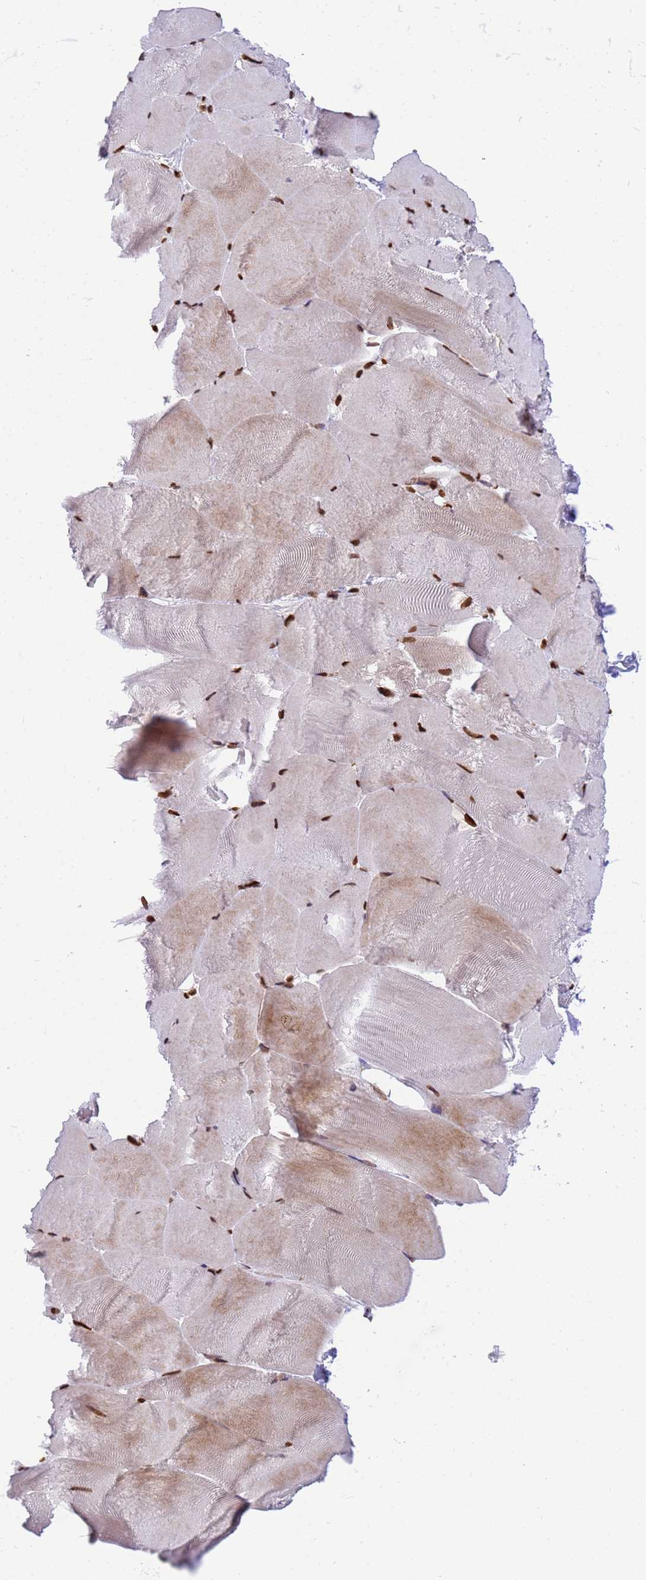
{"staining": {"intensity": "moderate", "quantity": "<25%", "location": "cytoplasmic/membranous"}, "tissue": "skeletal muscle", "cell_type": "Myocytes", "image_type": "normal", "snomed": [{"axis": "morphology", "description": "Normal tissue, NOS"}, {"axis": "topography", "description": "Skeletal muscle"}], "caption": "Immunohistochemical staining of benign skeletal muscle exhibits <25% levels of moderate cytoplasmic/membranous protein positivity in approximately <25% of myocytes. Nuclei are stained in blue.", "gene": "ORM1", "patient": {"sex": "female", "age": 64}}